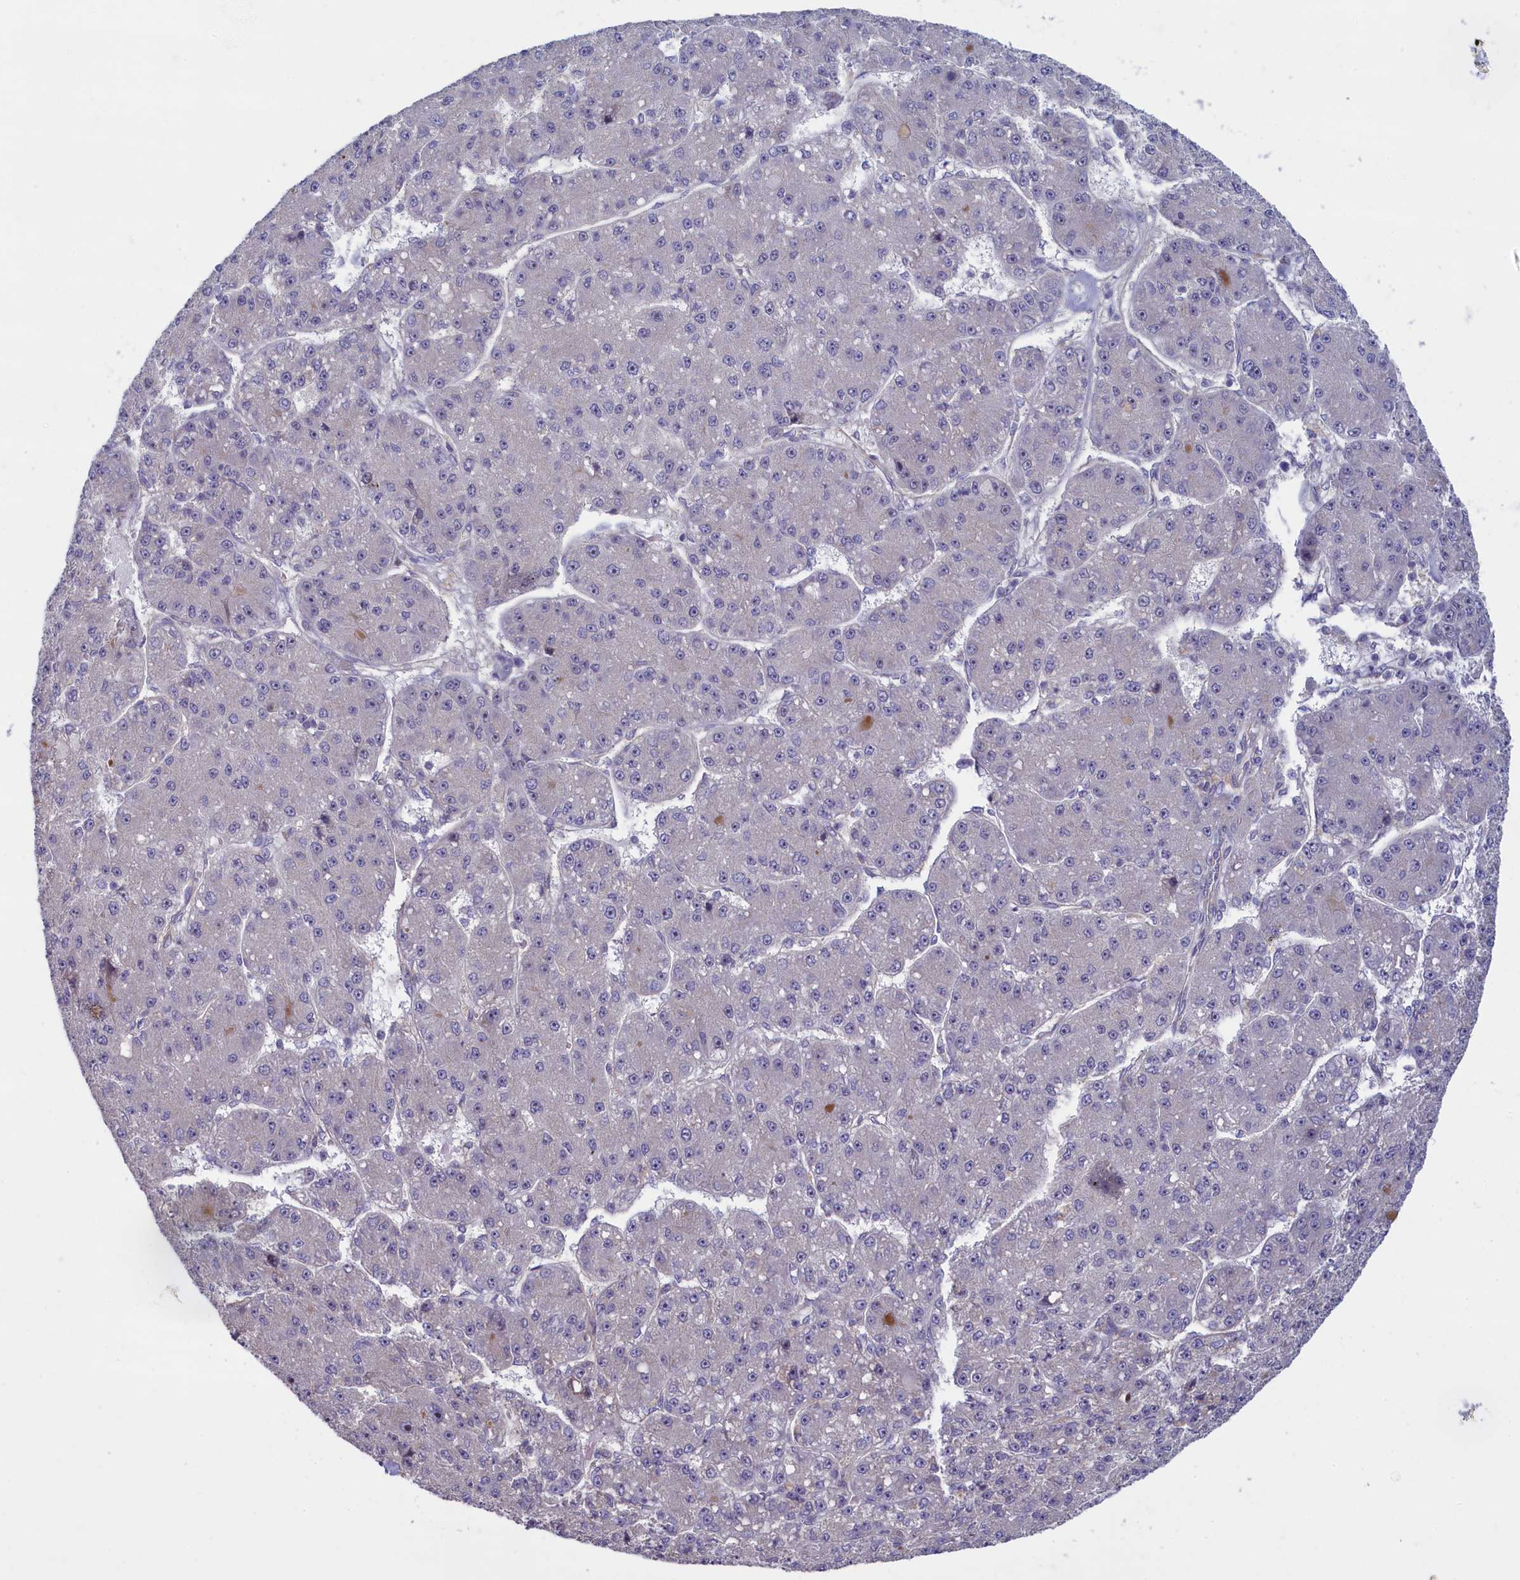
{"staining": {"intensity": "negative", "quantity": "none", "location": "none"}, "tissue": "liver cancer", "cell_type": "Tumor cells", "image_type": "cancer", "snomed": [{"axis": "morphology", "description": "Carcinoma, Hepatocellular, NOS"}, {"axis": "topography", "description": "Liver"}], "caption": "The micrograph displays no staining of tumor cells in liver cancer.", "gene": "TRPM4", "patient": {"sex": "male", "age": 67}}